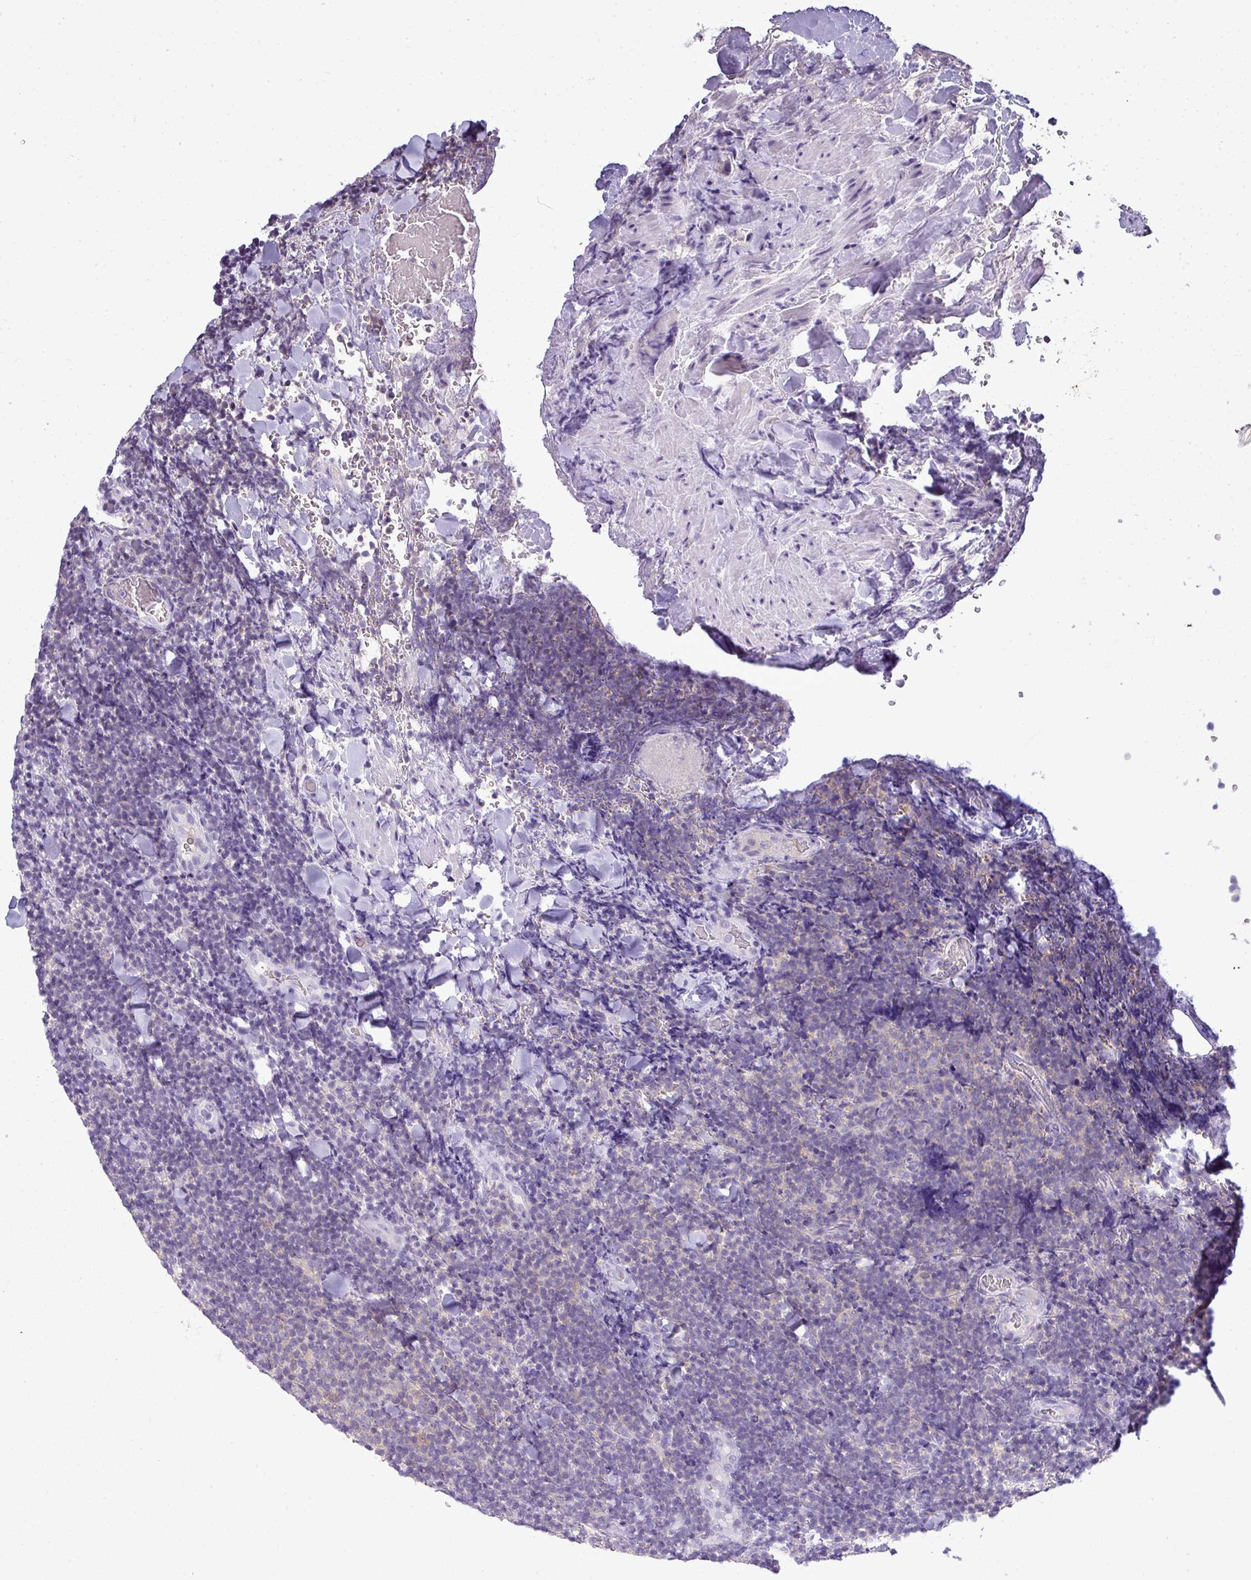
{"staining": {"intensity": "negative", "quantity": "none", "location": "none"}, "tissue": "lymphoma", "cell_type": "Tumor cells", "image_type": "cancer", "snomed": [{"axis": "morphology", "description": "Malignant lymphoma, non-Hodgkin's type, Low grade"}, {"axis": "topography", "description": "Lymph node"}], "caption": "Lymphoma was stained to show a protein in brown. There is no significant expression in tumor cells.", "gene": "STAT5A", "patient": {"sex": "male", "age": 66}}